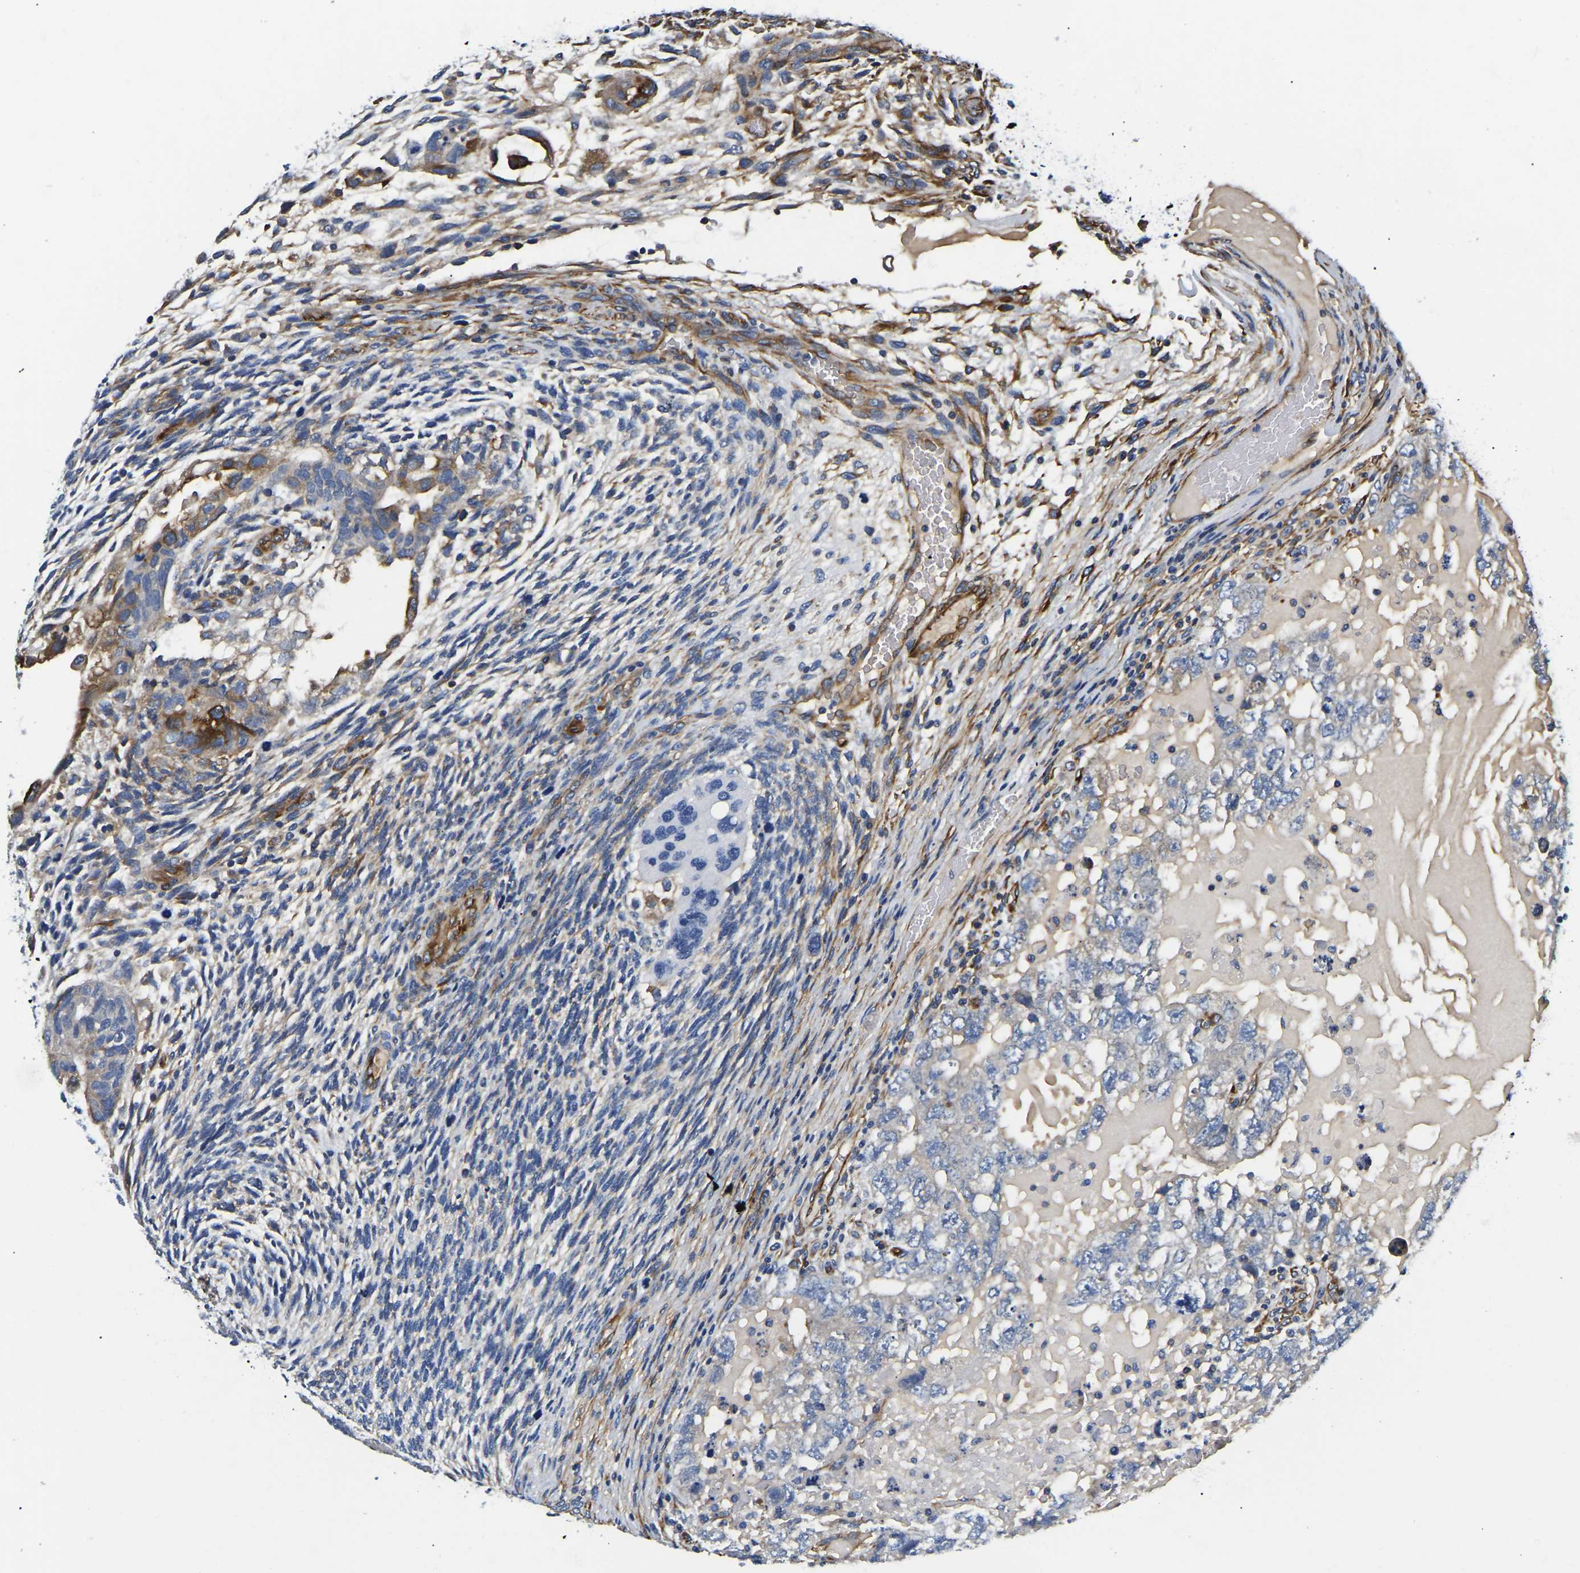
{"staining": {"intensity": "strong", "quantity": "<25%", "location": "cytoplasmic/membranous"}, "tissue": "testis cancer", "cell_type": "Tumor cells", "image_type": "cancer", "snomed": [{"axis": "morphology", "description": "Carcinoma, Embryonal, NOS"}, {"axis": "topography", "description": "Testis"}], "caption": "IHC (DAB (3,3'-diaminobenzidine)) staining of testis cancer demonstrates strong cytoplasmic/membranous protein expression in approximately <25% of tumor cells. (Brightfield microscopy of DAB IHC at high magnification).", "gene": "DUSP8", "patient": {"sex": "male", "age": 36}}